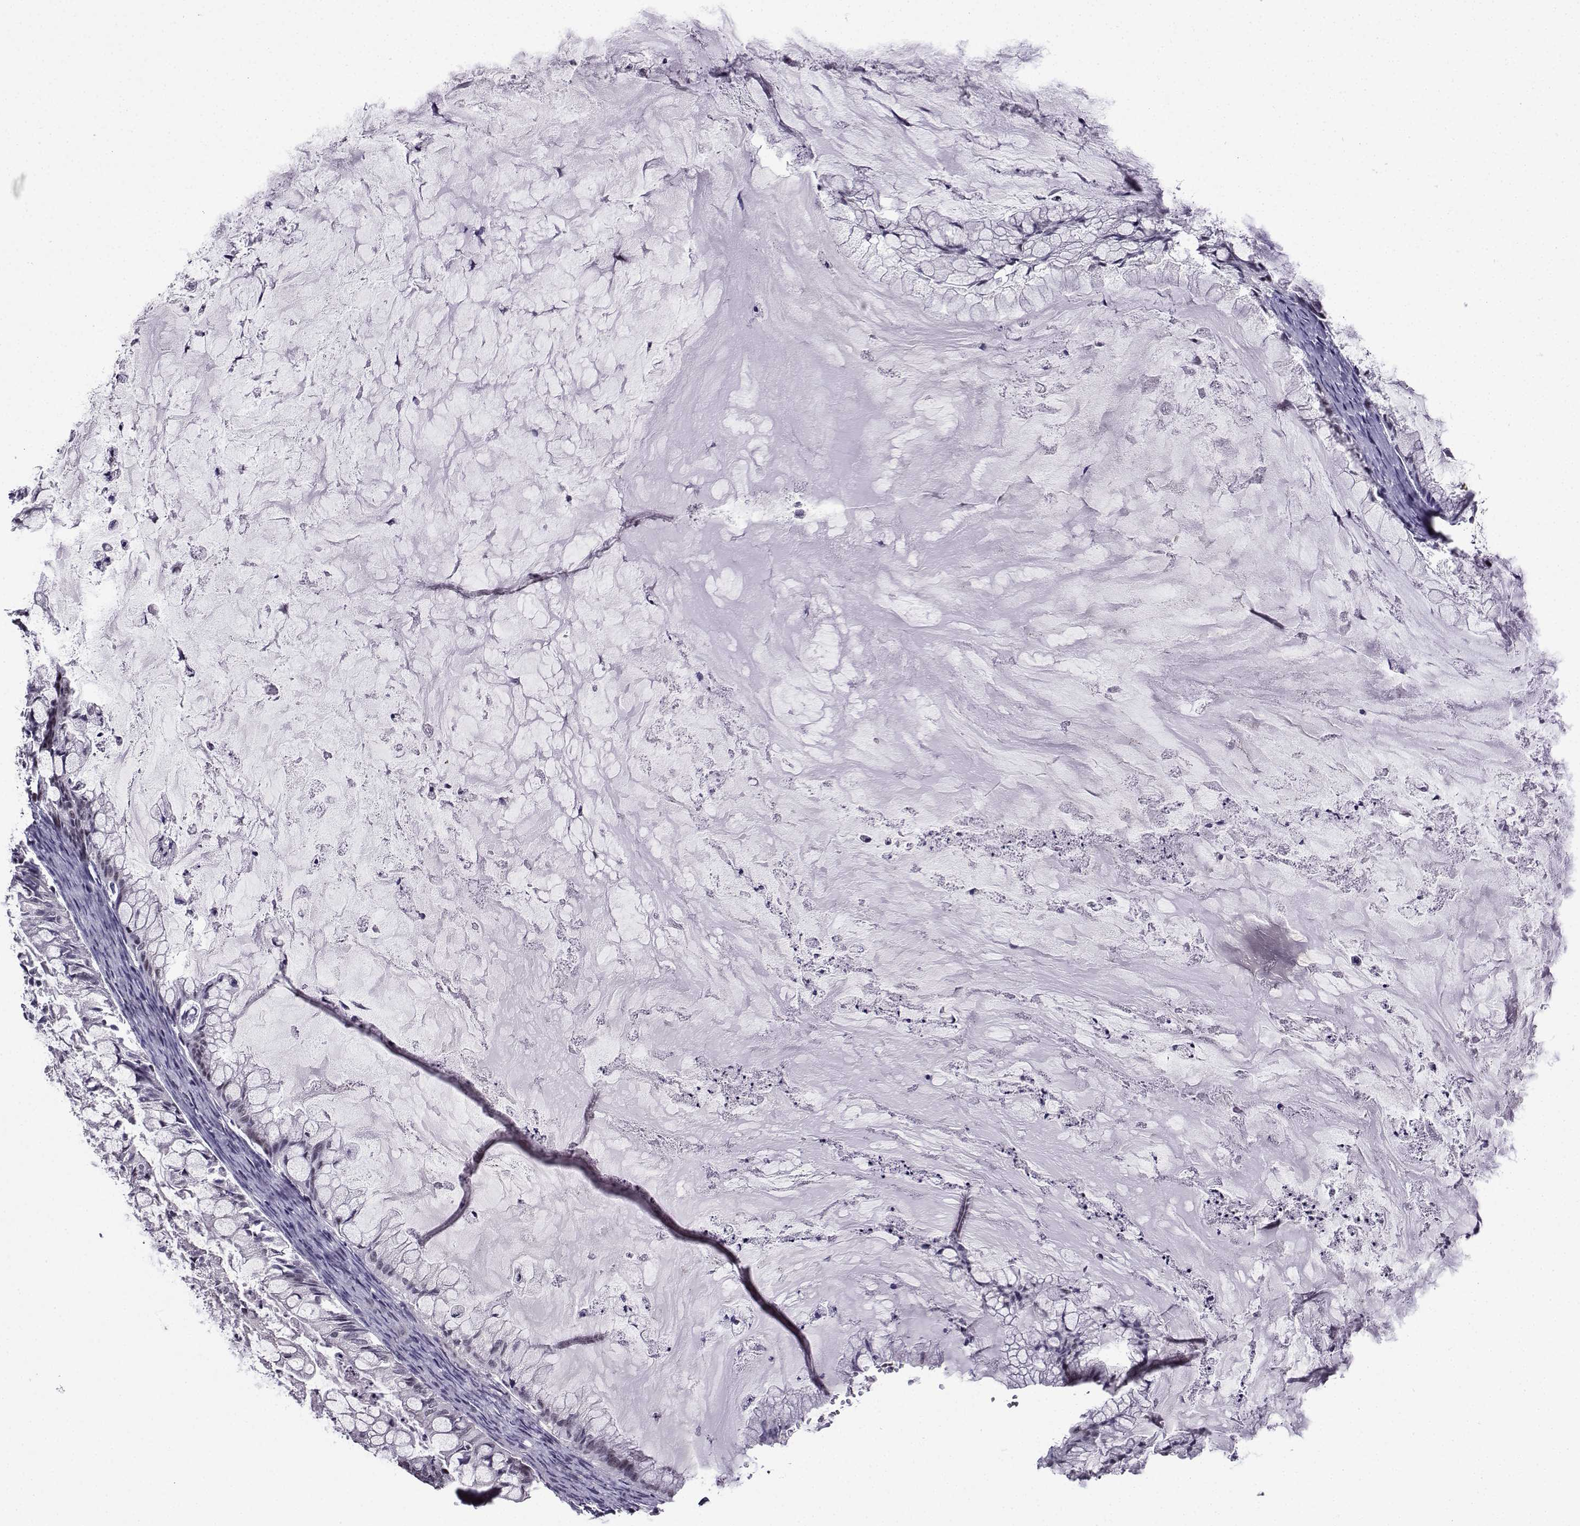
{"staining": {"intensity": "negative", "quantity": "none", "location": "none"}, "tissue": "ovarian cancer", "cell_type": "Tumor cells", "image_type": "cancer", "snomed": [{"axis": "morphology", "description": "Cystadenocarcinoma, mucinous, NOS"}, {"axis": "topography", "description": "Ovary"}], "caption": "This is an immunohistochemistry photomicrograph of human mucinous cystadenocarcinoma (ovarian). There is no positivity in tumor cells.", "gene": "LRFN2", "patient": {"sex": "female", "age": 57}}